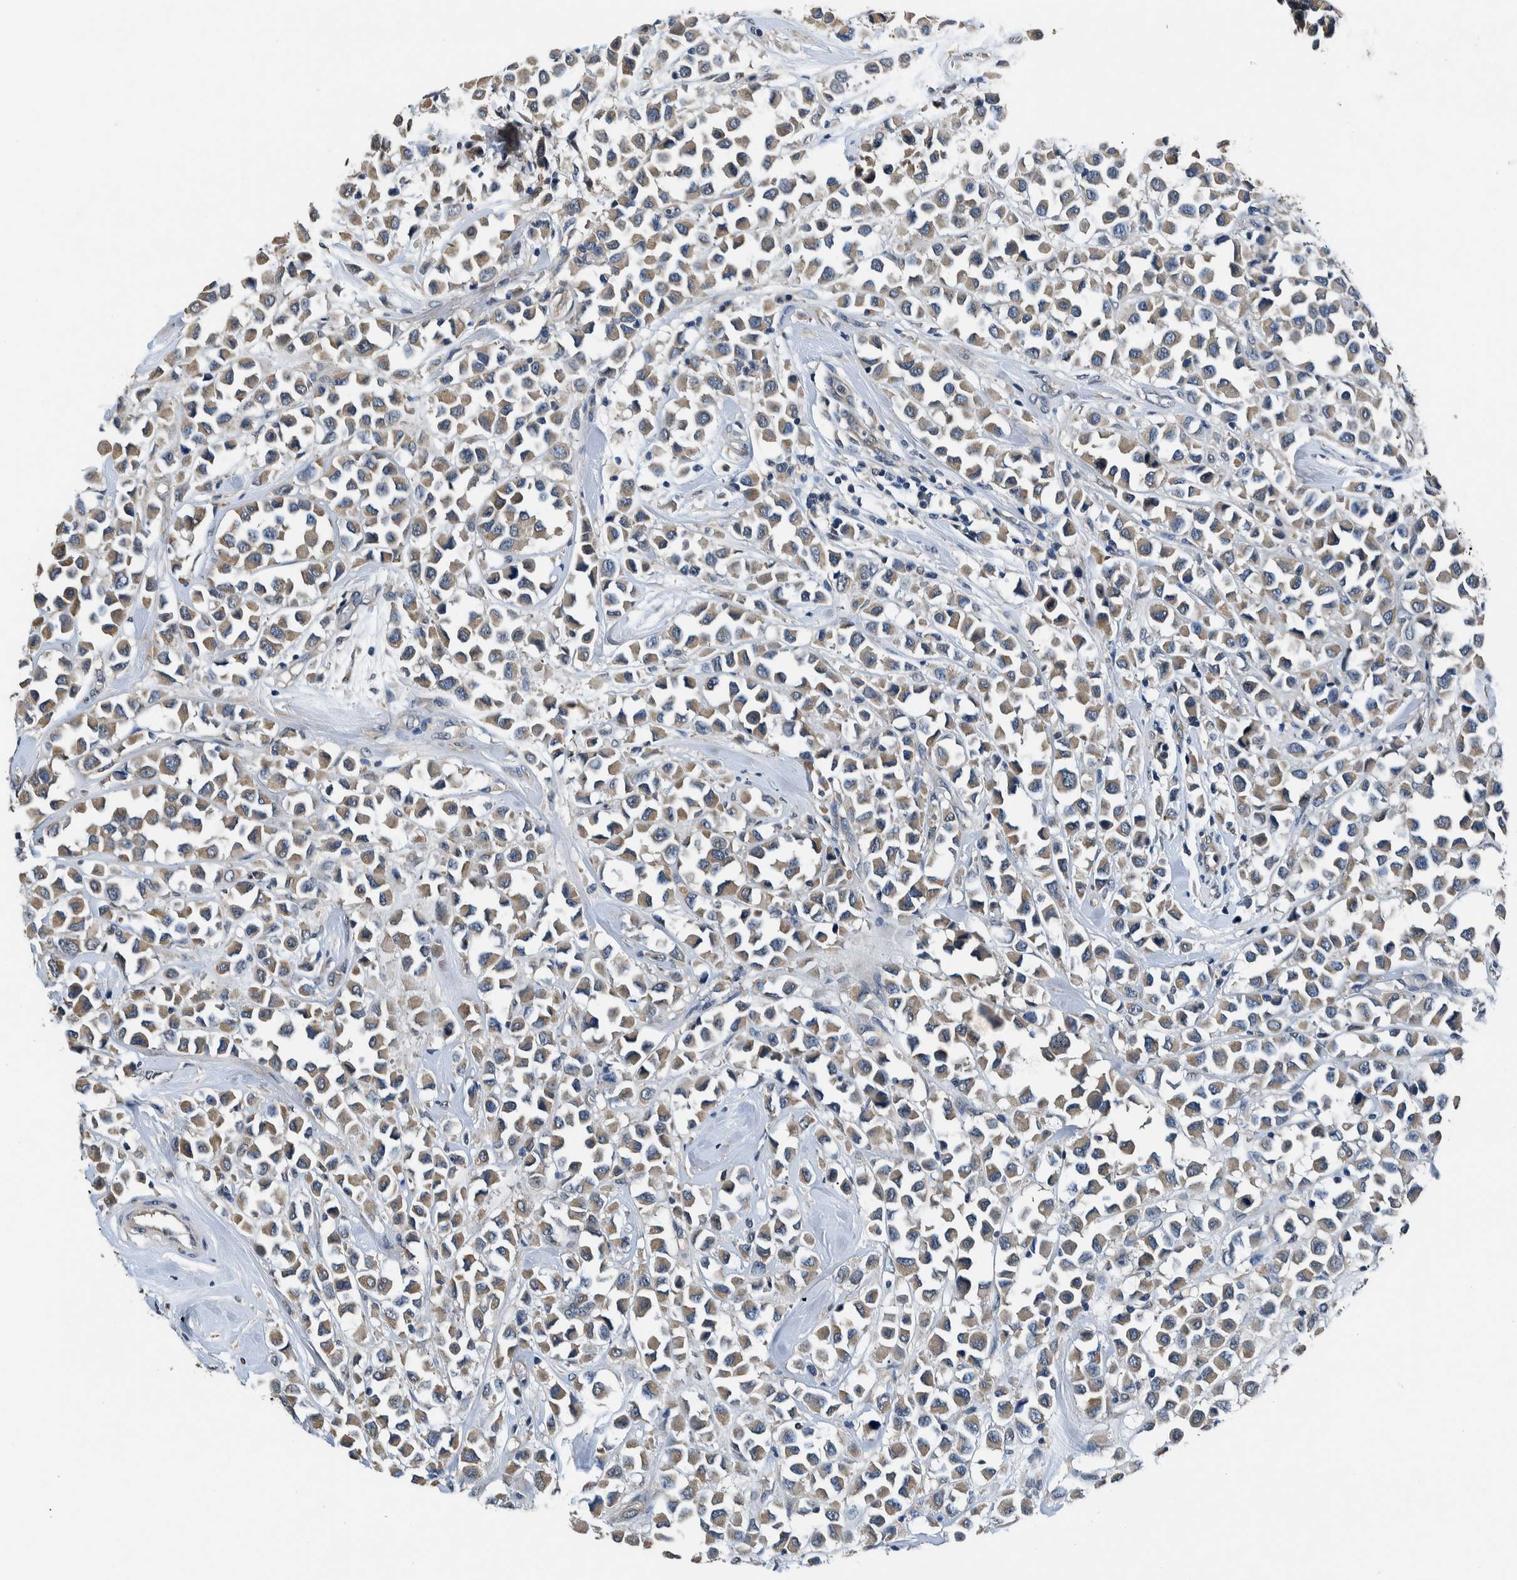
{"staining": {"intensity": "moderate", "quantity": ">75%", "location": "cytoplasmic/membranous"}, "tissue": "breast cancer", "cell_type": "Tumor cells", "image_type": "cancer", "snomed": [{"axis": "morphology", "description": "Duct carcinoma"}, {"axis": "topography", "description": "Breast"}], "caption": "Immunohistochemistry of breast cancer shows medium levels of moderate cytoplasmic/membranous staining in about >75% of tumor cells.", "gene": "NIBAN2", "patient": {"sex": "female", "age": 61}}